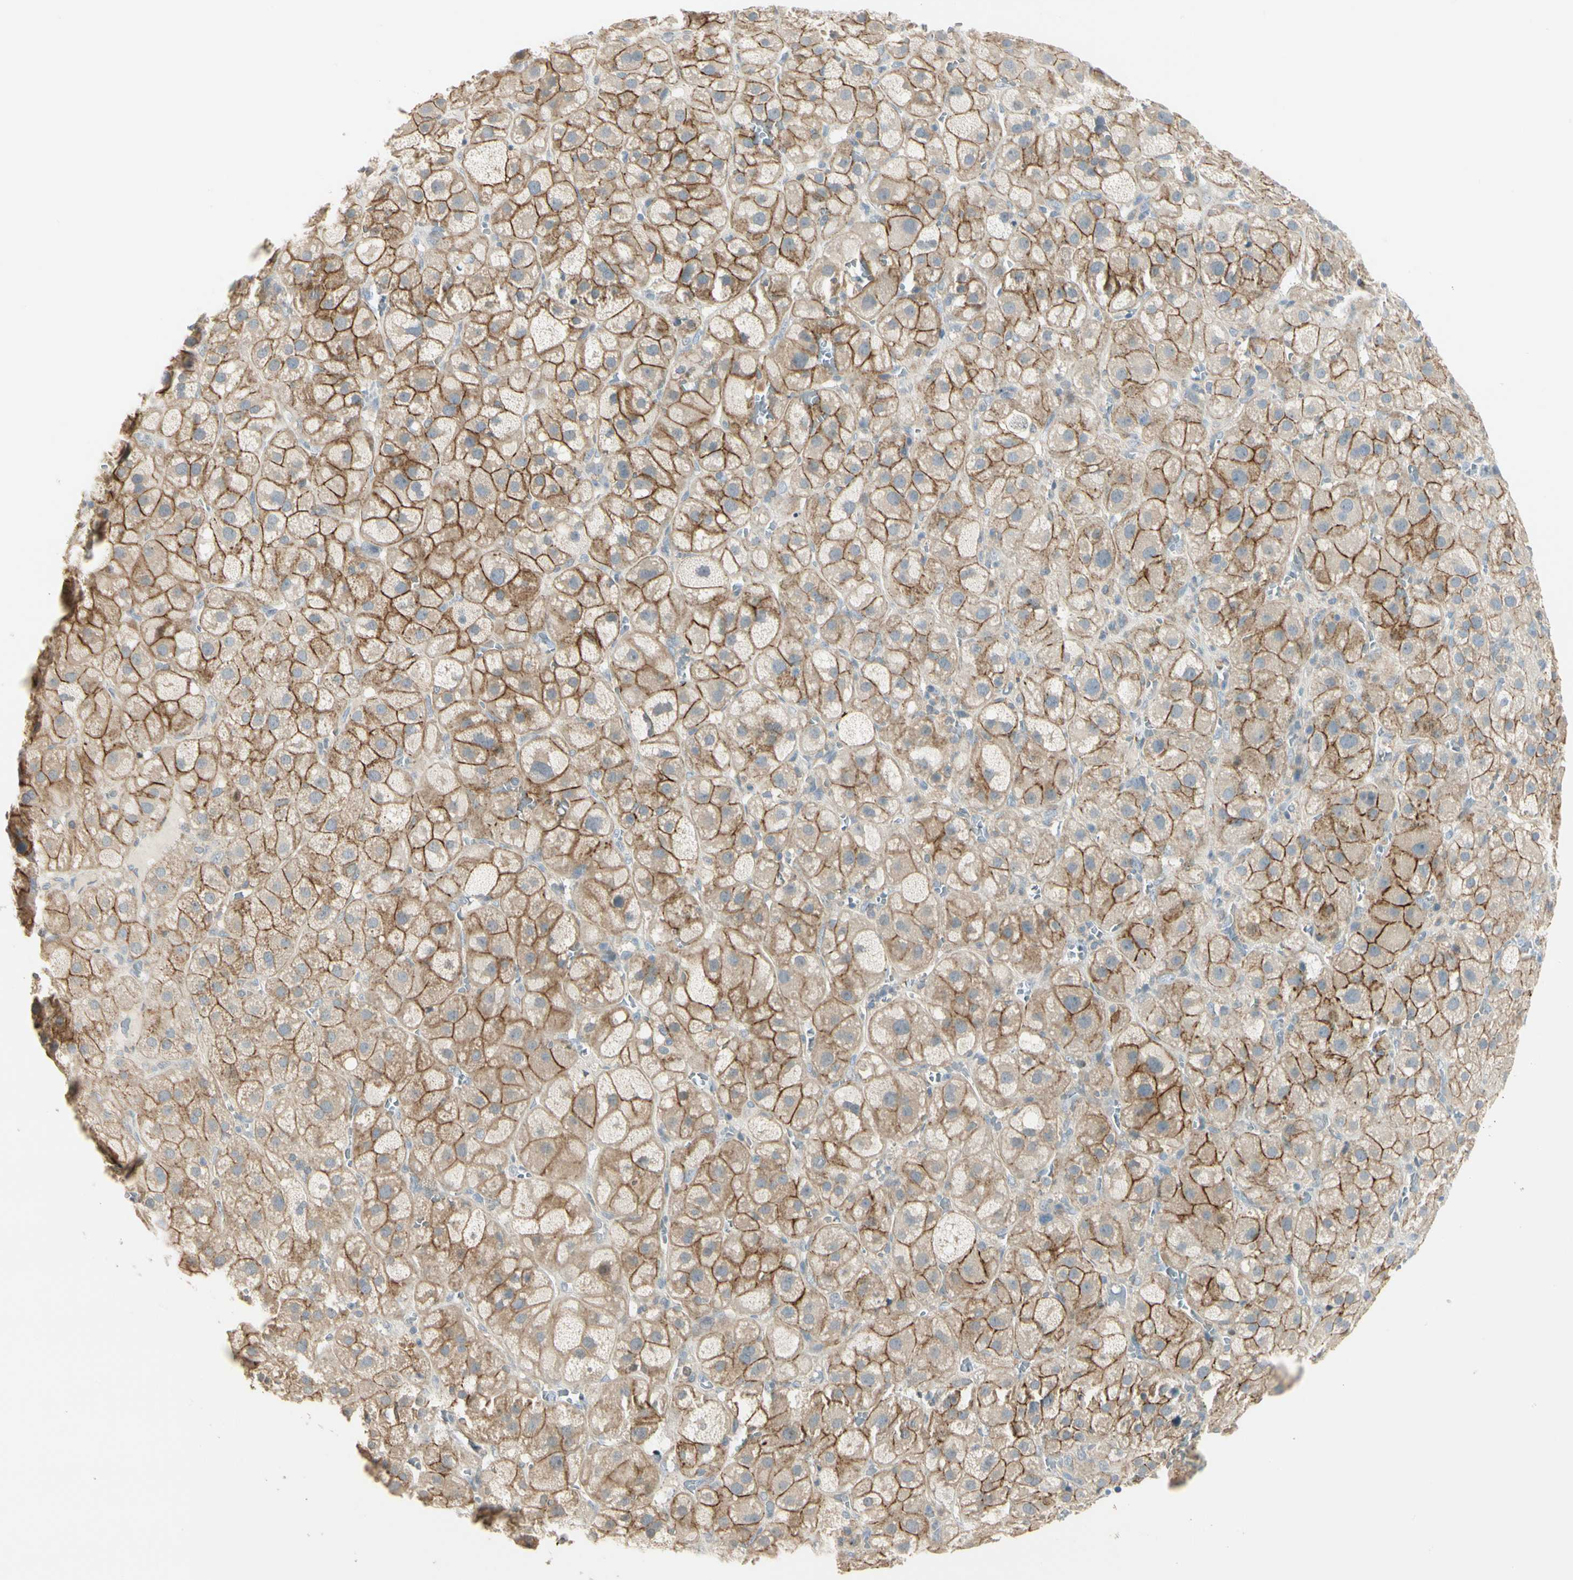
{"staining": {"intensity": "moderate", "quantity": ">75%", "location": "cytoplasmic/membranous"}, "tissue": "adrenal gland", "cell_type": "Glandular cells", "image_type": "normal", "snomed": [{"axis": "morphology", "description": "Normal tissue, NOS"}, {"axis": "topography", "description": "Adrenal gland"}], "caption": "IHC (DAB (3,3'-diaminobenzidine)) staining of normal adrenal gland exhibits moderate cytoplasmic/membranous protein positivity in about >75% of glandular cells.", "gene": "P3H2", "patient": {"sex": "female", "age": 47}}